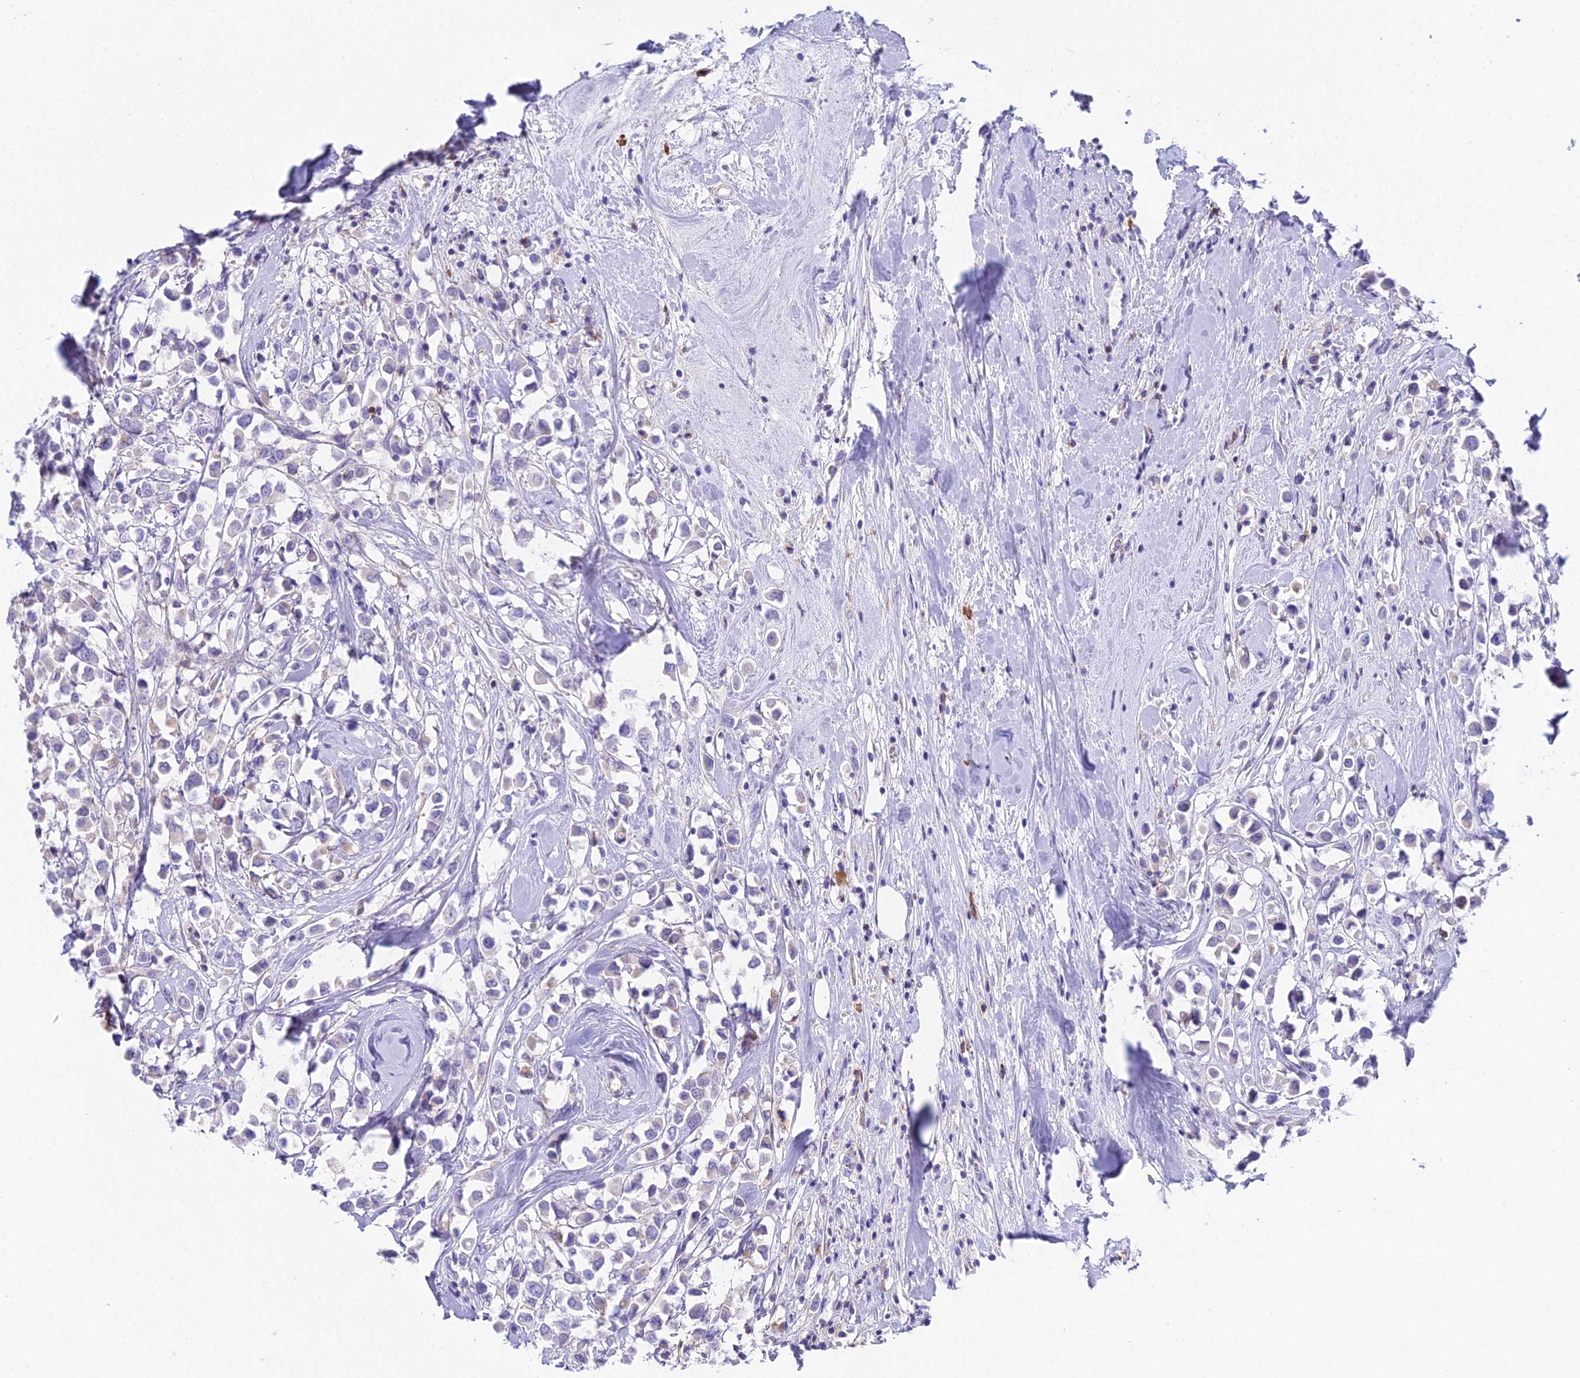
{"staining": {"intensity": "negative", "quantity": "none", "location": "none"}, "tissue": "breast cancer", "cell_type": "Tumor cells", "image_type": "cancer", "snomed": [{"axis": "morphology", "description": "Duct carcinoma"}, {"axis": "topography", "description": "Breast"}], "caption": "Immunohistochemical staining of breast cancer displays no significant positivity in tumor cells.", "gene": "OR1Q1", "patient": {"sex": "female", "age": 87}}